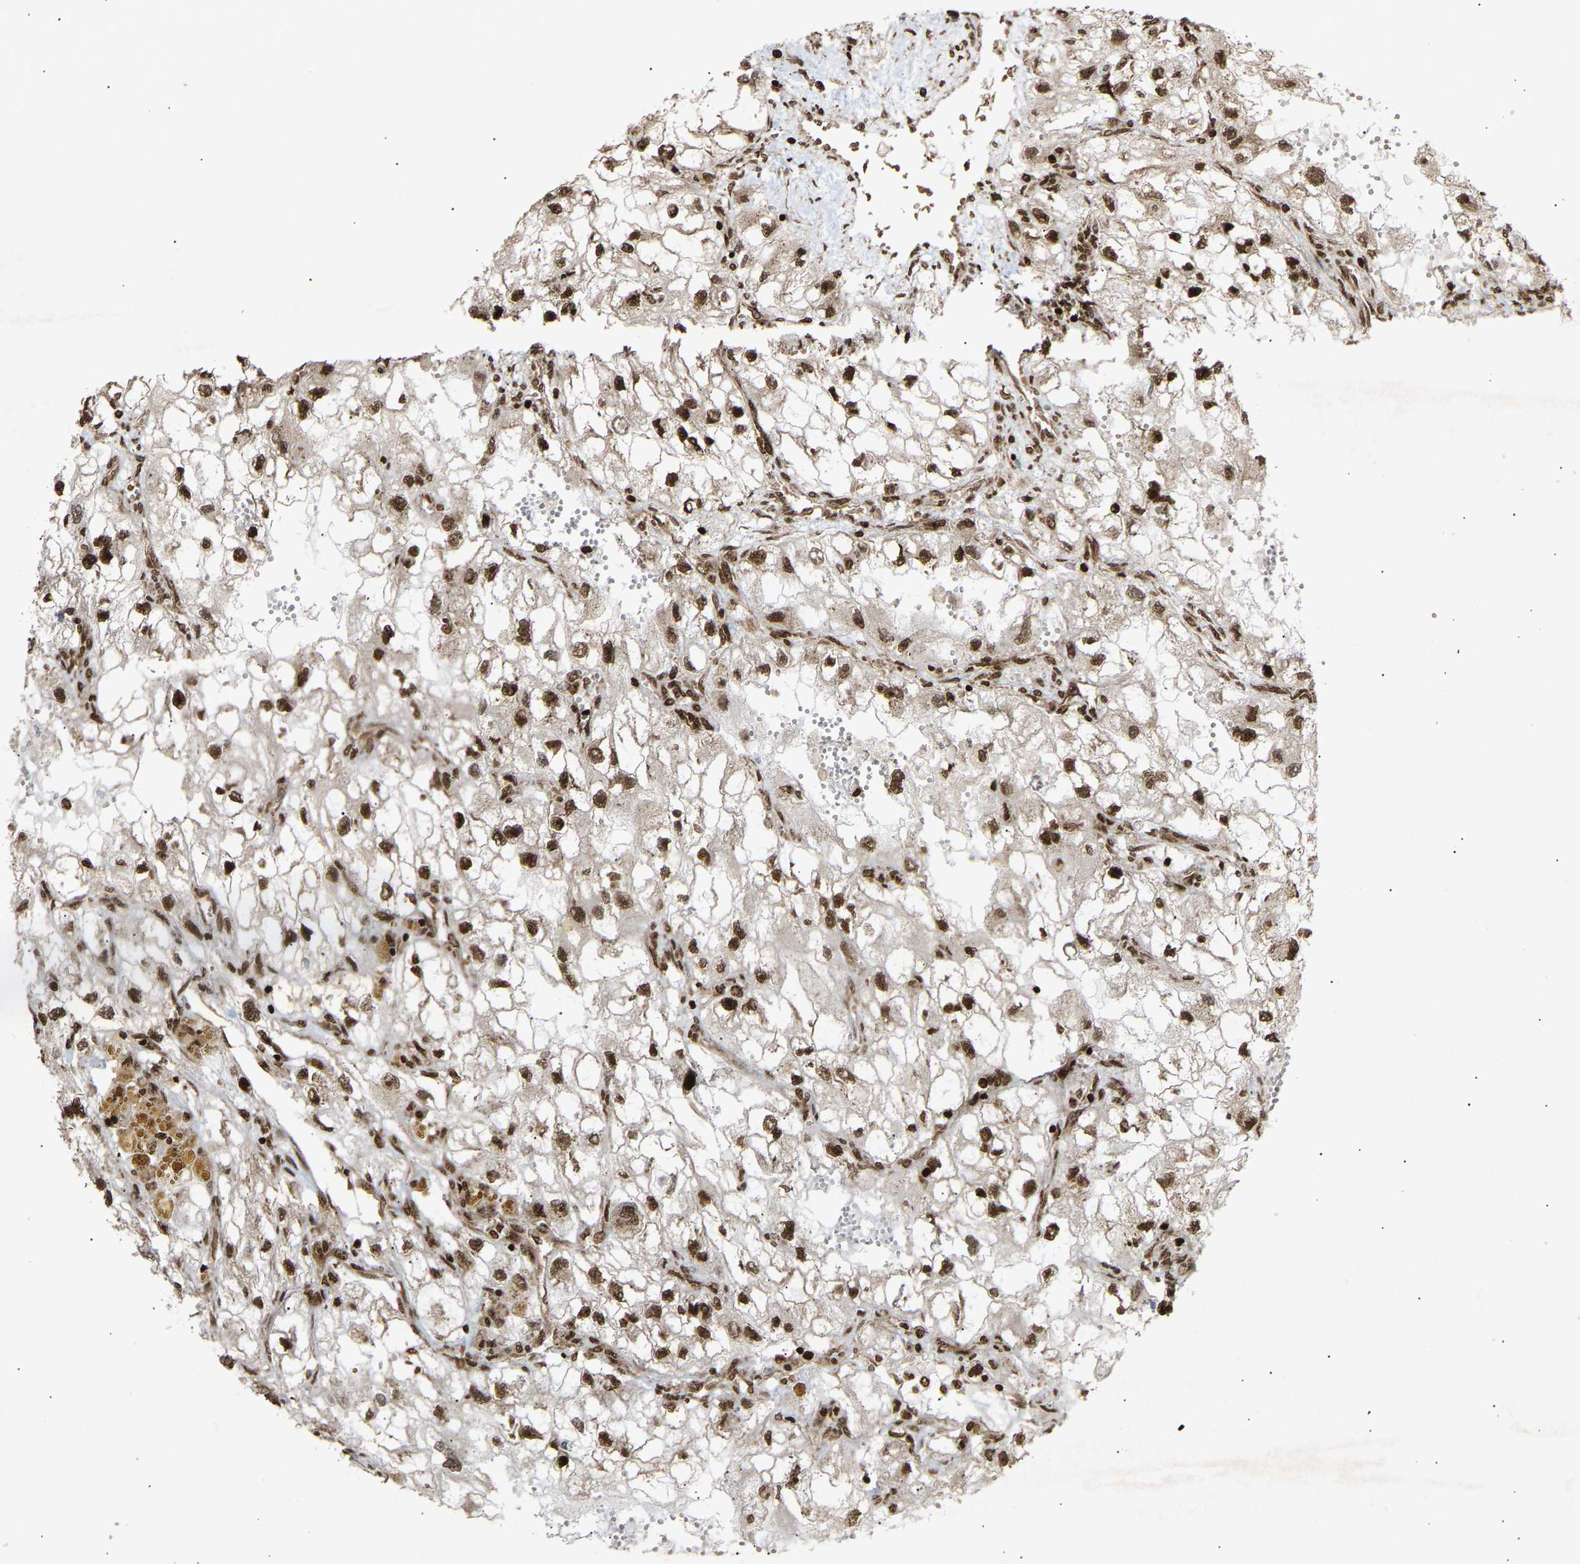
{"staining": {"intensity": "strong", "quantity": ">75%", "location": "nuclear"}, "tissue": "renal cancer", "cell_type": "Tumor cells", "image_type": "cancer", "snomed": [{"axis": "morphology", "description": "Adenocarcinoma, NOS"}, {"axis": "topography", "description": "Kidney"}], "caption": "This micrograph displays renal cancer (adenocarcinoma) stained with immunohistochemistry (IHC) to label a protein in brown. The nuclear of tumor cells show strong positivity for the protein. Nuclei are counter-stained blue.", "gene": "ALYREF", "patient": {"sex": "female", "age": 70}}